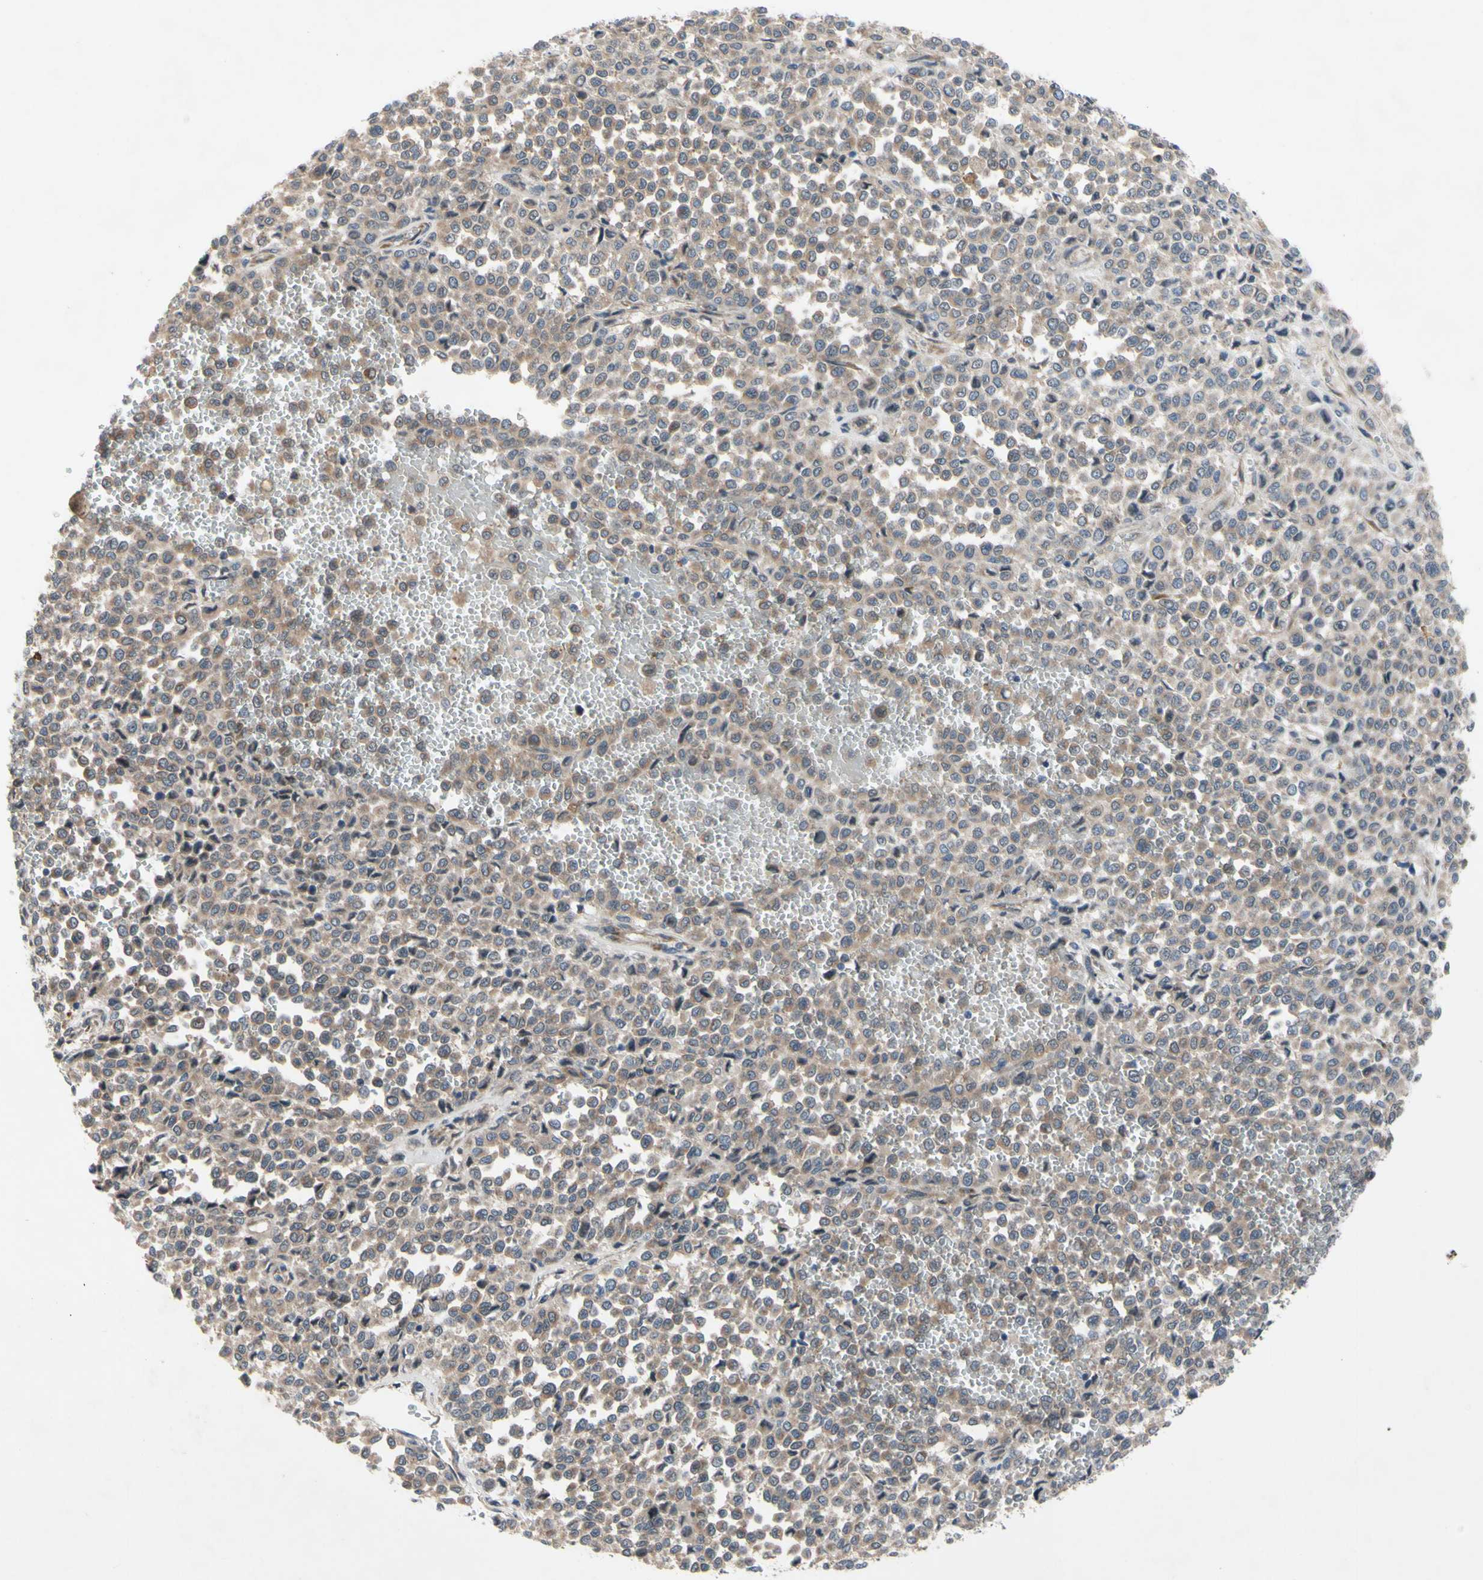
{"staining": {"intensity": "weak", "quantity": ">75%", "location": "cytoplasmic/membranous"}, "tissue": "melanoma", "cell_type": "Tumor cells", "image_type": "cancer", "snomed": [{"axis": "morphology", "description": "Malignant melanoma, Metastatic site"}, {"axis": "topography", "description": "Pancreas"}], "caption": "Human melanoma stained with a brown dye demonstrates weak cytoplasmic/membranous positive expression in approximately >75% of tumor cells.", "gene": "SVIL", "patient": {"sex": "female", "age": 30}}